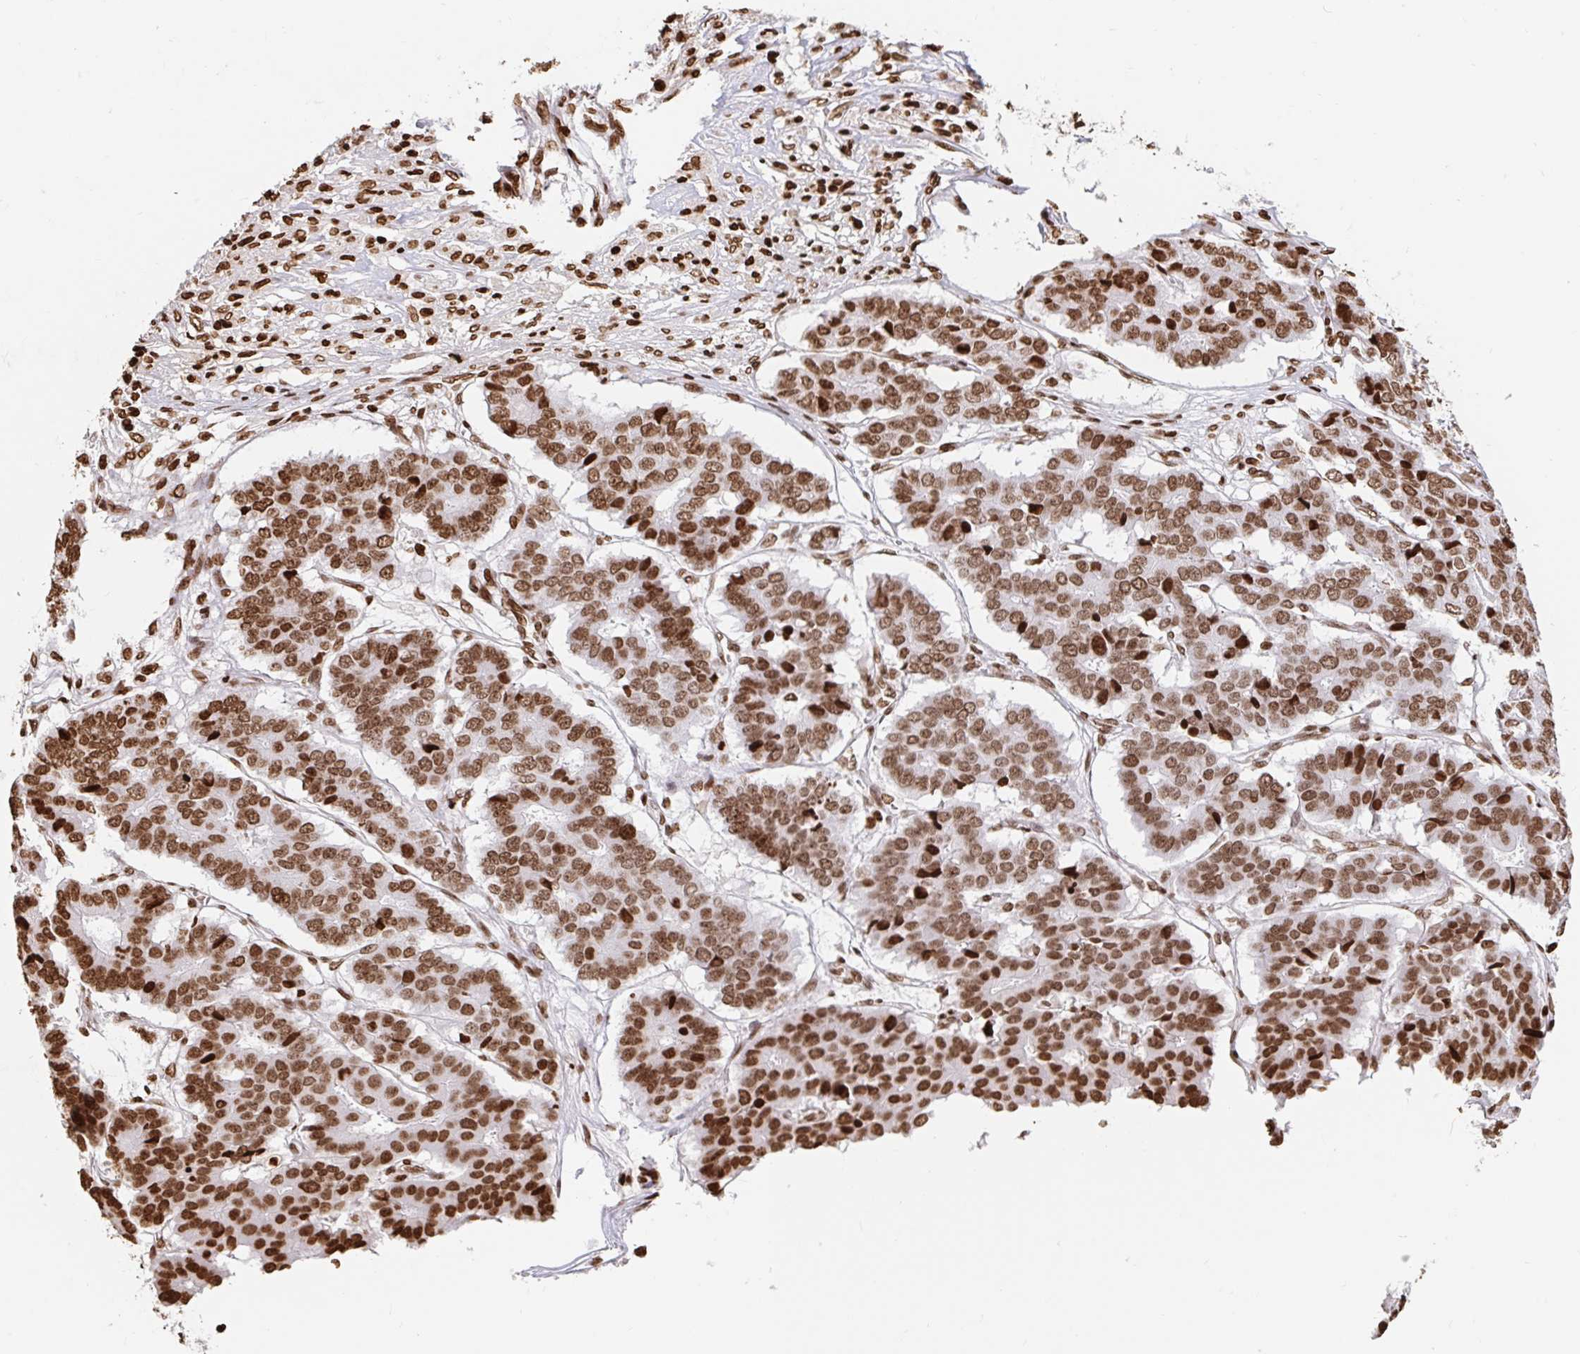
{"staining": {"intensity": "moderate", "quantity": ">75%", "location": "nuclear"}, "tissue": "pancreatic cancer", "cell_type": "Tumor cells", "image_type": "cancer", "snomed": [{"axis": "morphology", "description": "Adenocarcinoma, NOS"}, {"axis": "topography", "description": "Pancreas"}], "caption": "Immunohistochemistry (IHC) histopathology image of human pancreatic cancer (adenocarcinoma) stained for a protein (brown), which reveals medium levels of moderate nuclear positivity in approximately >75% of tumor cells.", "gene": "H2BC5", "patient": {"sex": "male", "age": 50}}